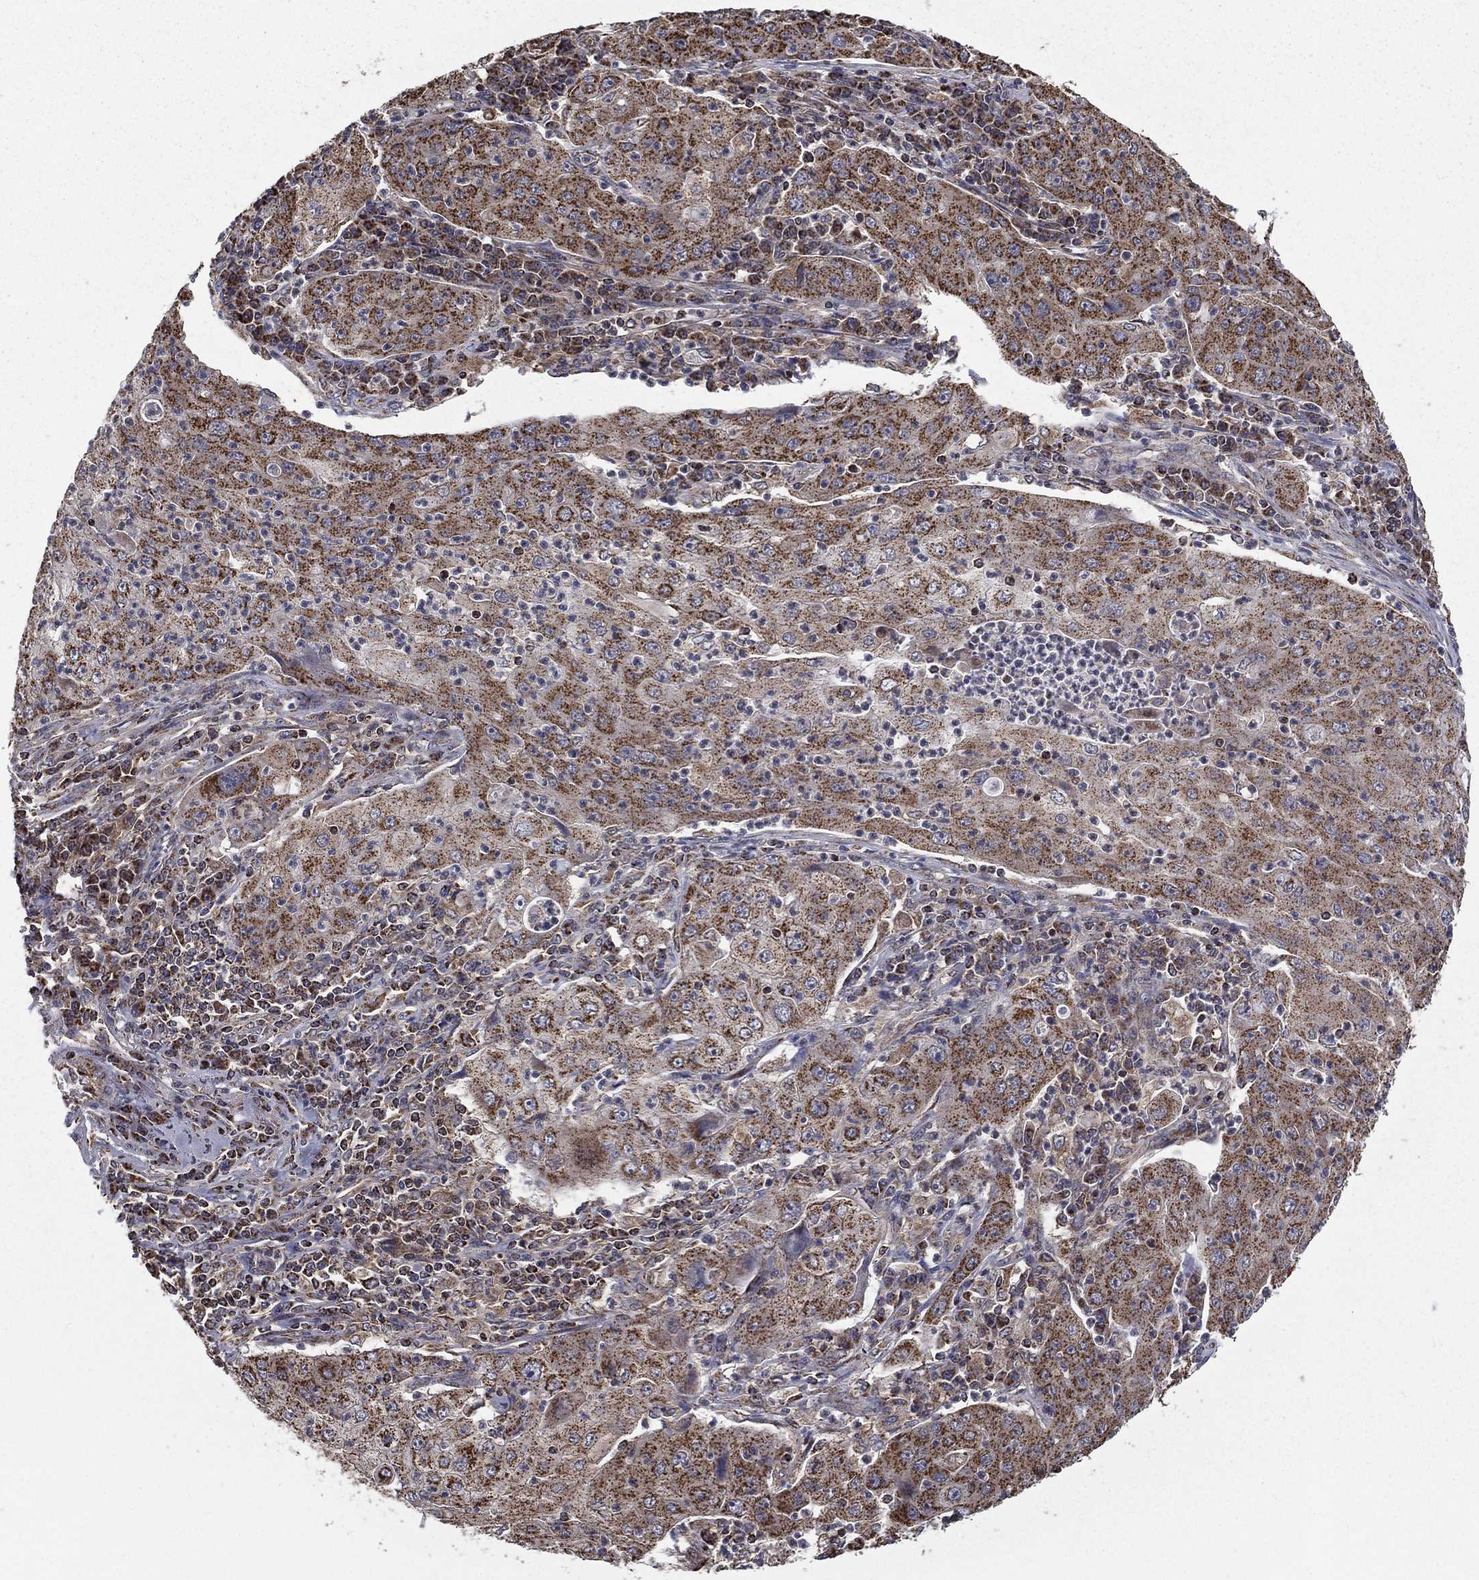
{"staining": {"intensity": "moderate", "quantity": ">75%", "location": "cytoplasmic/membranous"}, "tissue": "lung cancer", "cell_type": "Tumor cells", "image_type": "cancer", "snomed": [{"axis": "morphology", "description": "Squamous cell carcinoma, NOS"}, {"axis": "topography", "description": "Lung"}], "caption": "Protein expression analysis of lung squamous cell carcinoma displays moderate cytoplasmic/membranous positivity in about >75% of tumor cells. Using DAB (brown) and hematoxylin (blue) stains, captured at high magnification using brightfield microscopy.", "gene": "RIGI", "patient": {"sex": "female", "age": 59}}